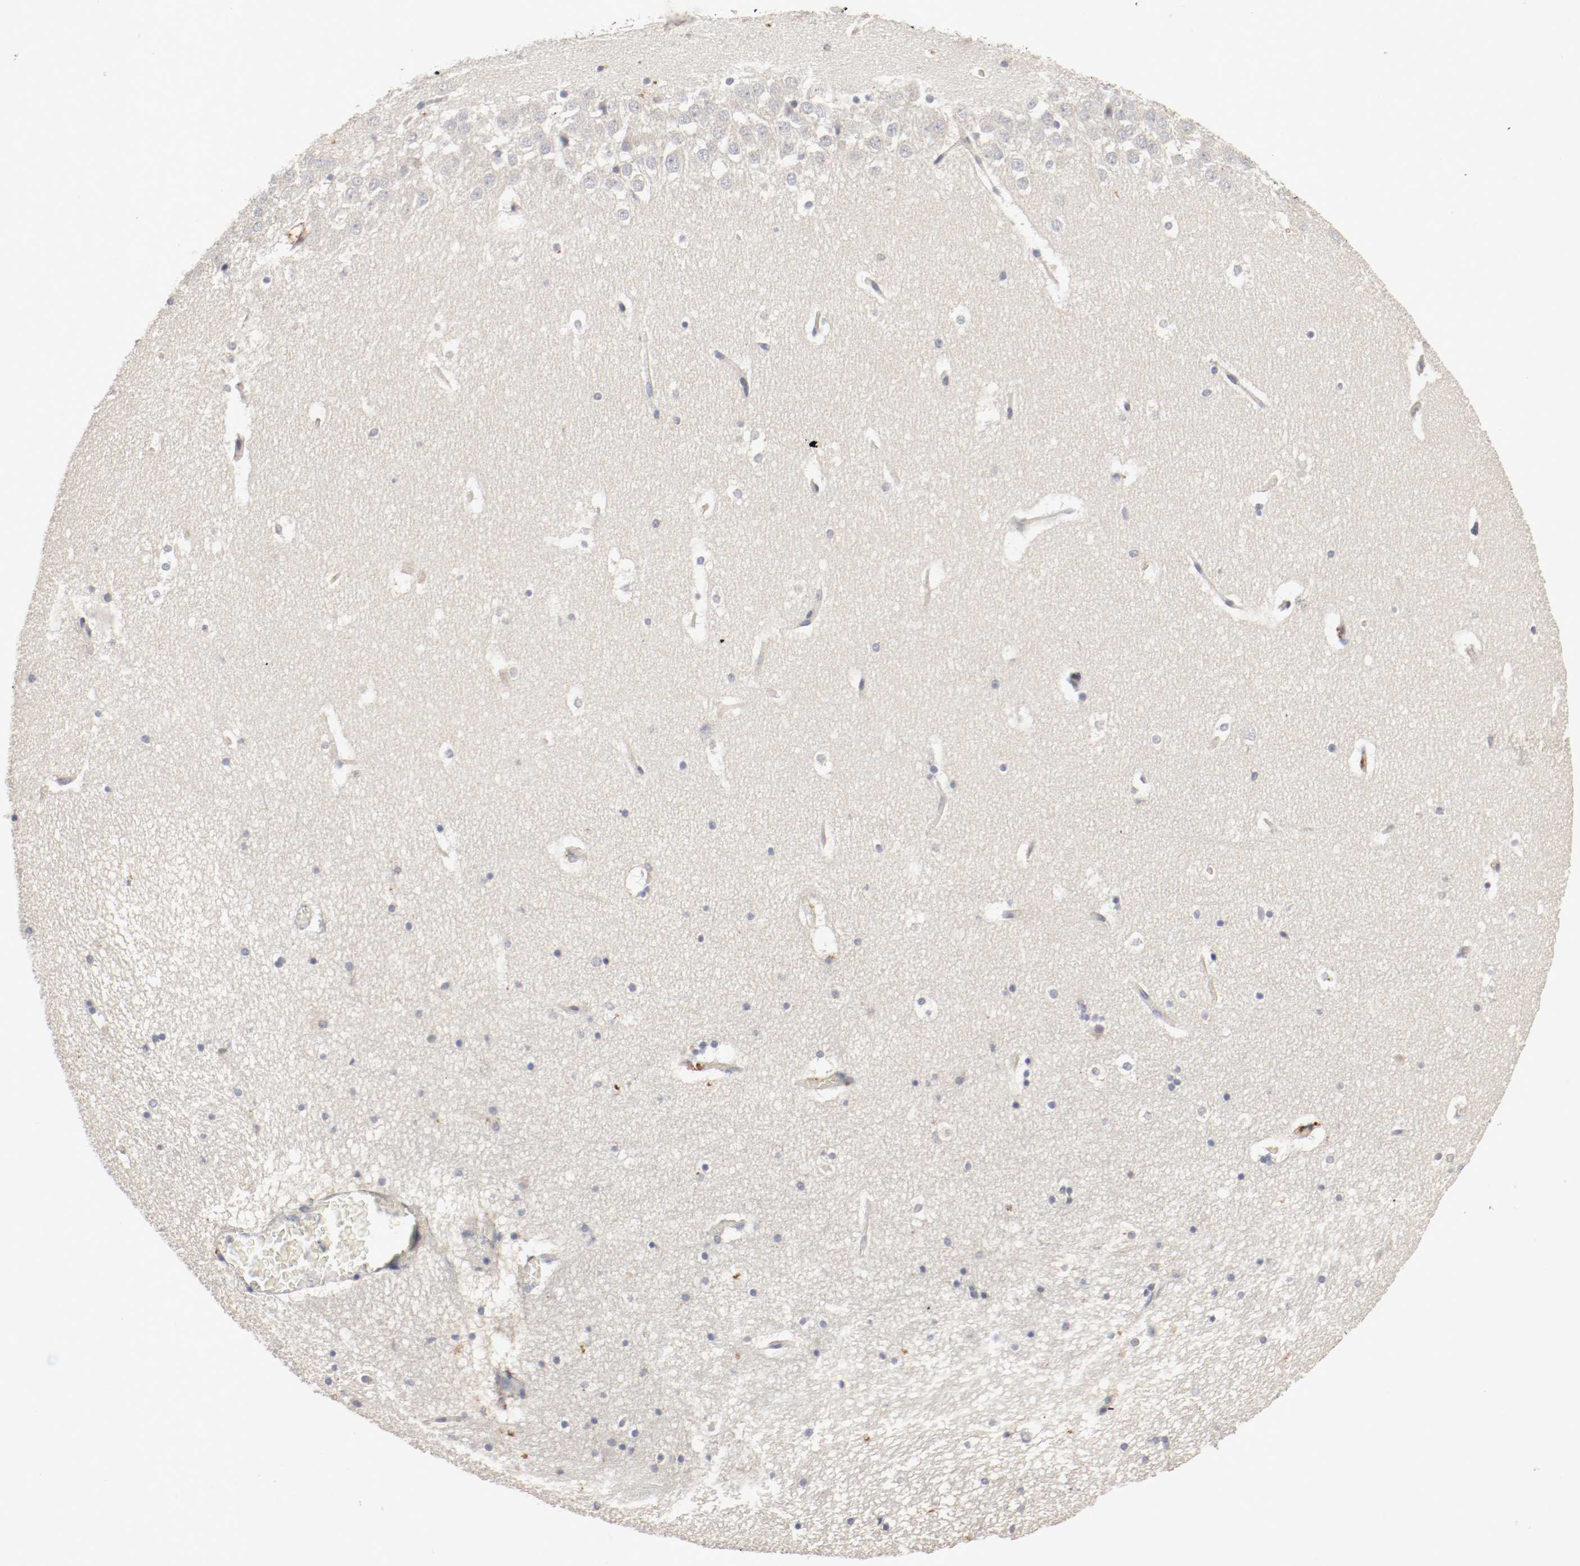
{"staining": {"intensity": "negative", "quantity": "none", "location": "none"}, "tissue": "hippocampus", "cell_type": "Glial cells", "image_type": "normal", "snomed": [{"axis": "morphology", "description": "Normal tissue, NOS"}, {"axis": "topography", "description": "Hippocampus"}], "caption": "Immunohistochemical staining of unremarkable human hippocampus displays no significant expression in glial cells. (Brightfield microscopy of DAB (3,3'-diaminobenzidine) immunohistochemistry (IHC) at high magnification).", "gene": "REN", "patient": {"sex": "male", "age": 45}}